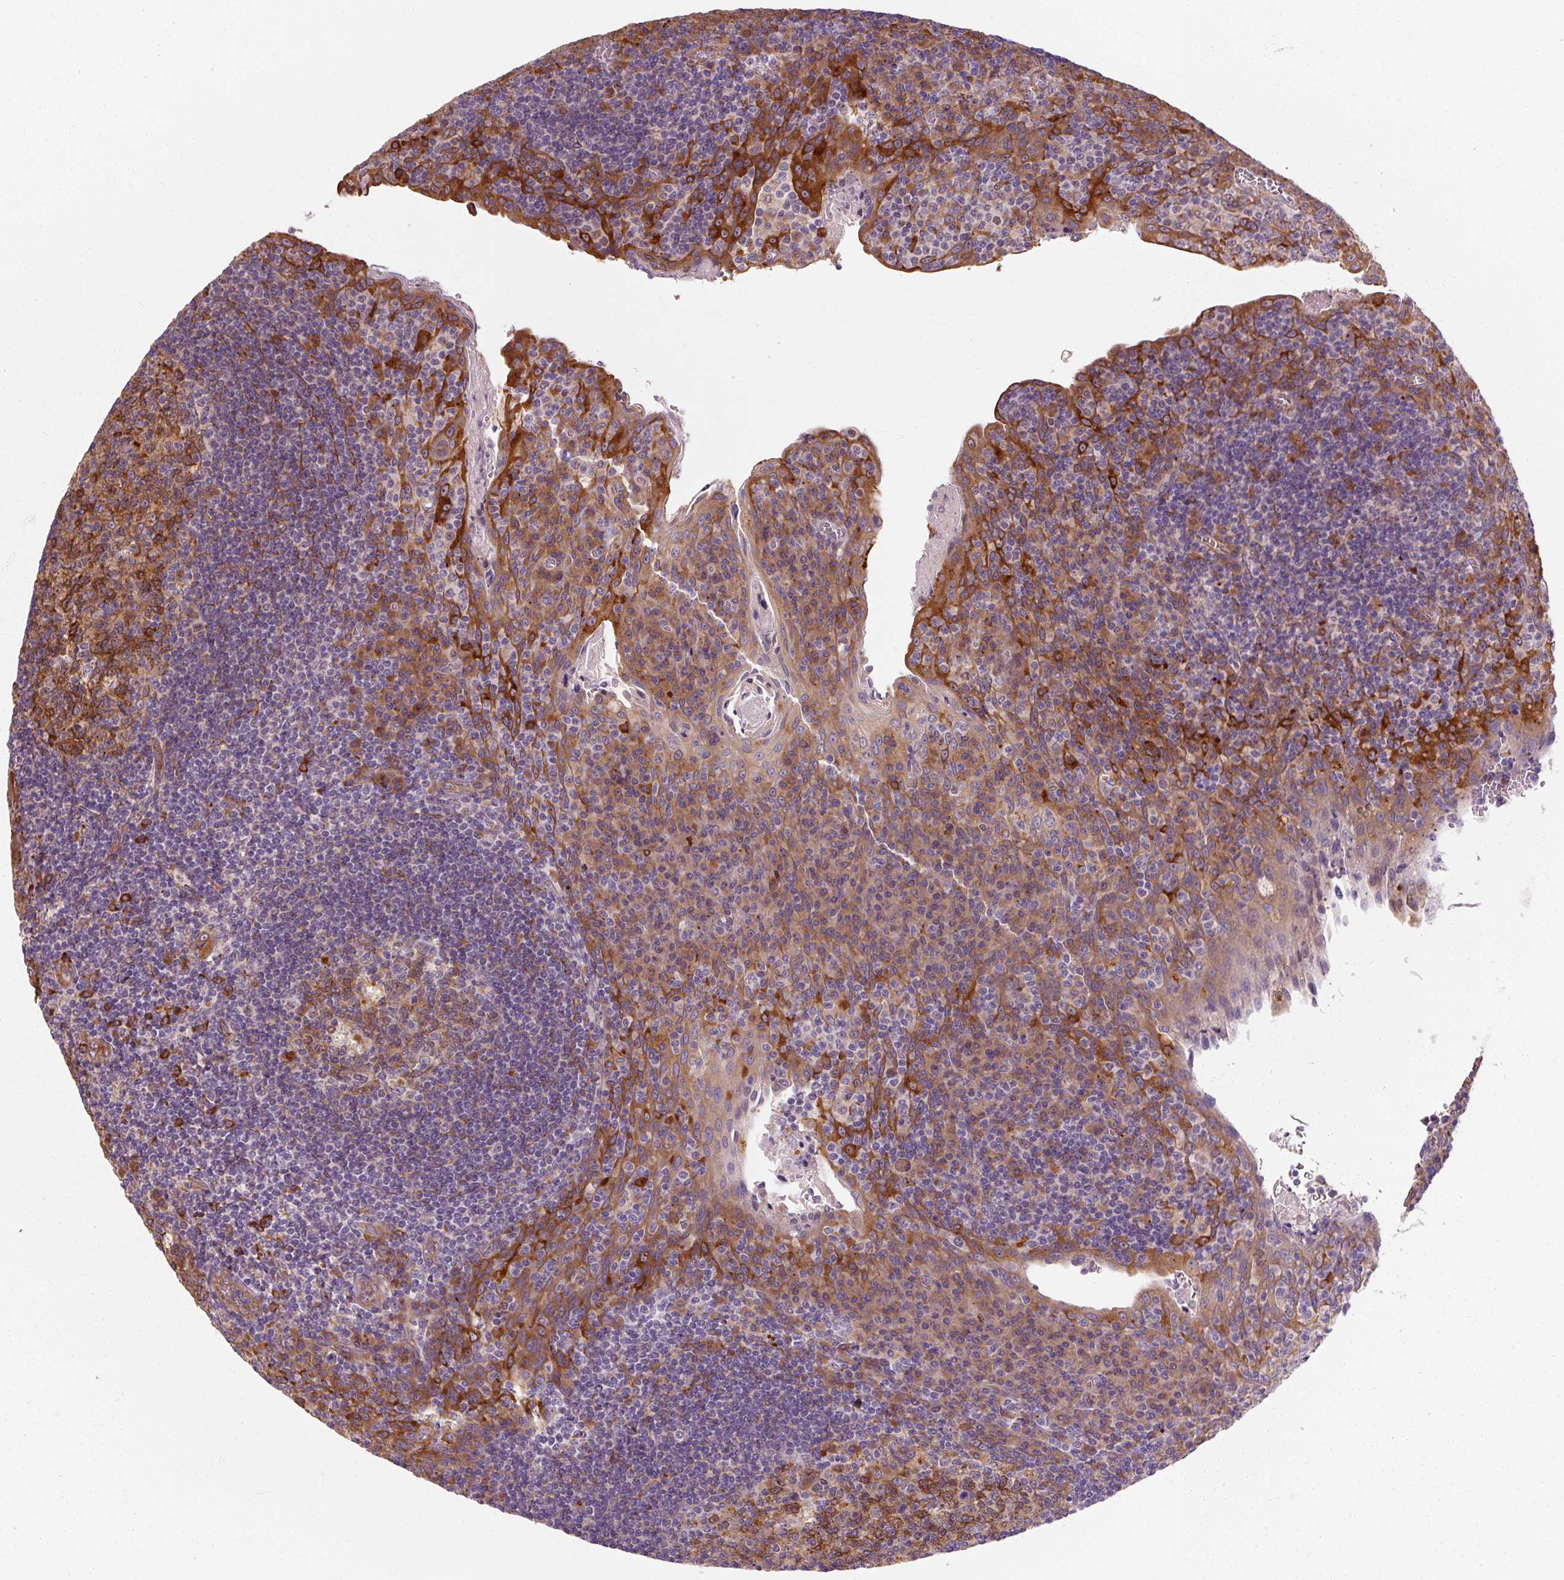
{"staining": {"intensity": "strong", "quantity": ">75%", "location": "cytoplasmic/membranous"}, "tissue": "tonsil", "cell_type": "Germinal center cells", "image_type": "normal", "snomed": [{"axis": "morphology", "description": "Normal tissue, NOS"}, {"axis": "topography", "description": "Tonsil"}], "caption": "Strong cytoplasmic/membranous expression for a protein is identified in about >75% of germinal center cells of benign tonsil using IHC.", "gene": "TBC1D4", "patient": {"sex": "male", "age": 17}}